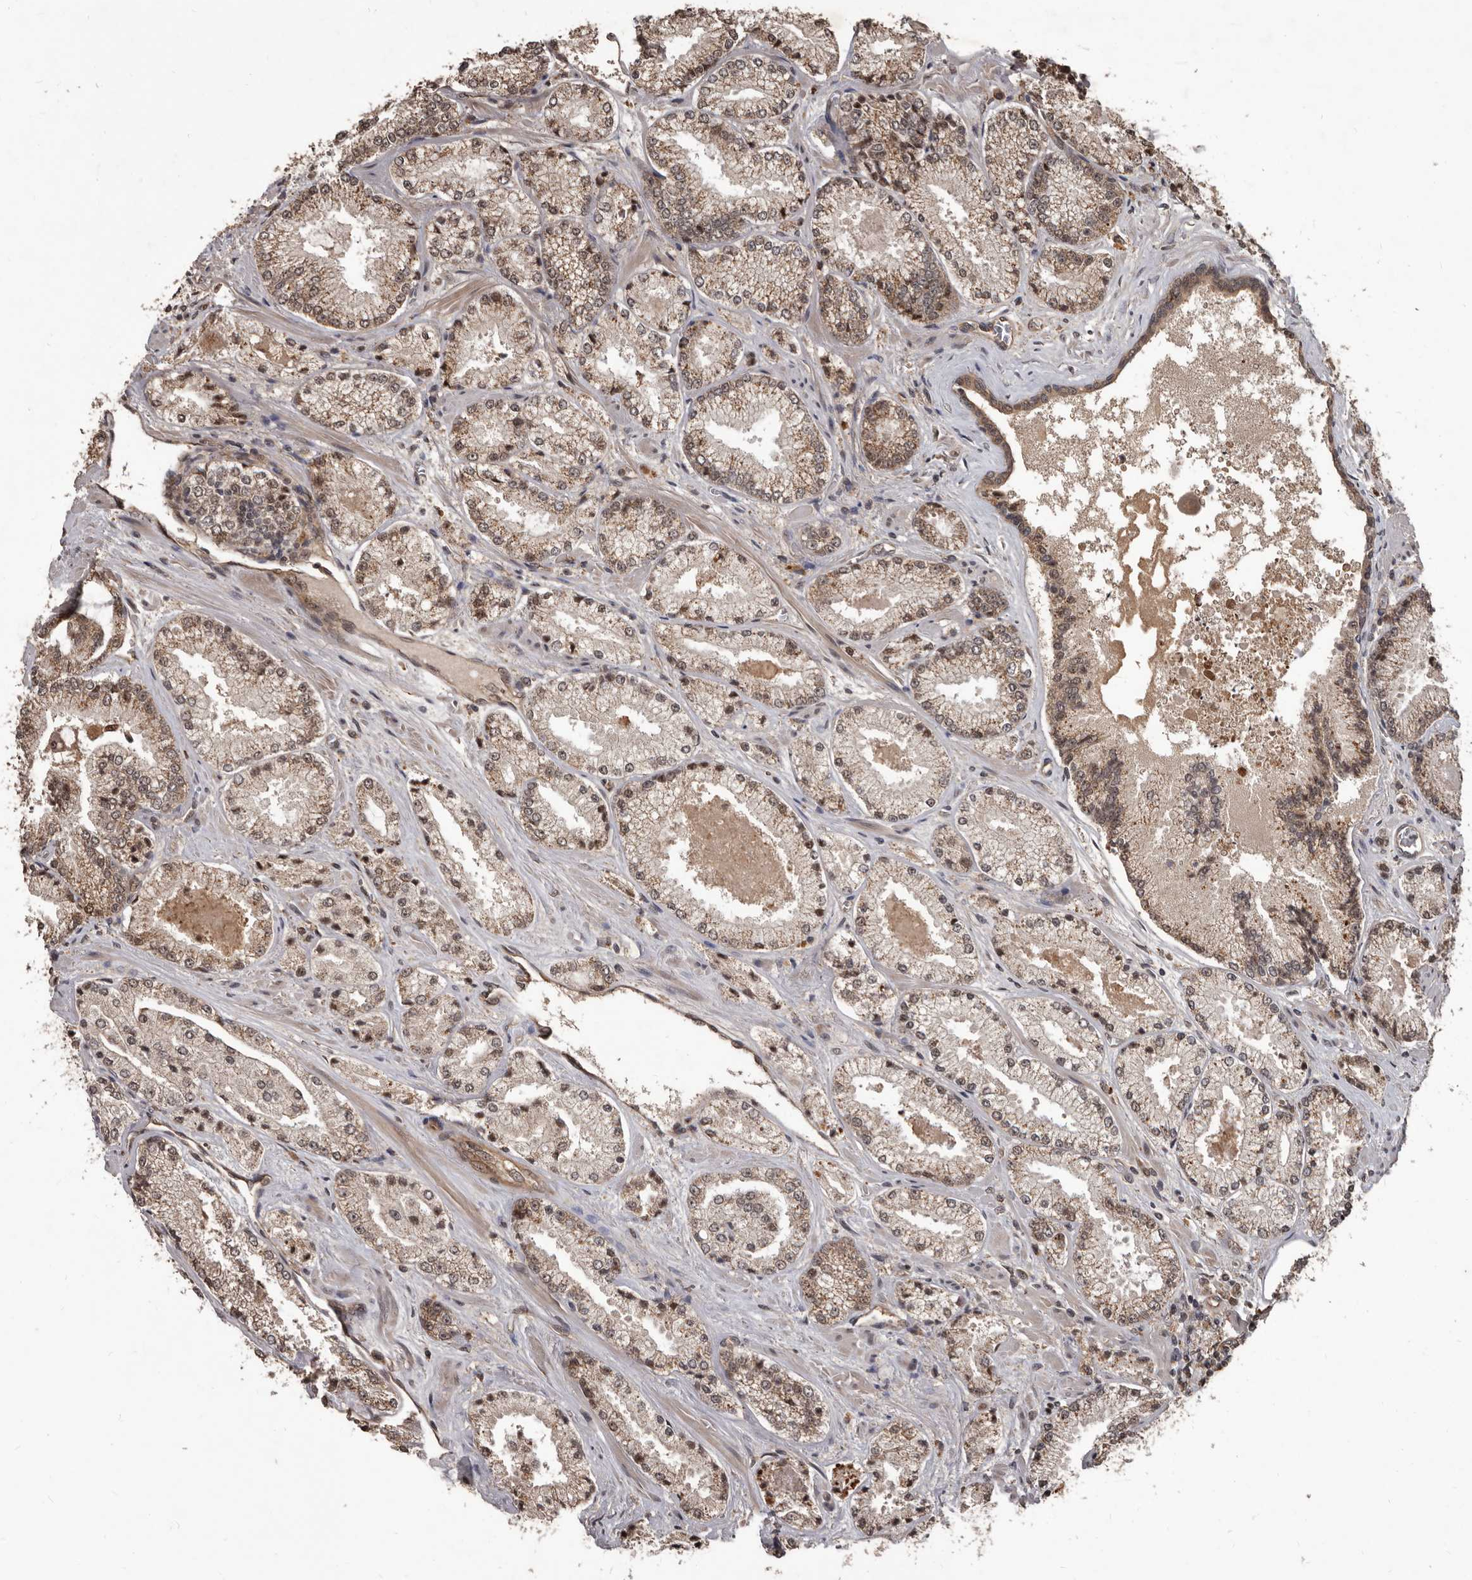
{"staining": {"intensity": "moderate", "quantity": ">75%", "location": "cytoplasmic/membranous,nuclear"}, "tissue": "prostate cancer", "cell_type": "Tumor cells", "image_type": "cancer", "snomed": [{"axis": "morphology", "description": "Adenocarcinoma, High grade"}, {"axis": "topography", "description": "Prostate"}], "caption": "Human prostate high-grade adenocarcinoma stained with a brown dye exhibits moderate cytoplasmic/membranous and nuclear positive staining in approximately >75% of tumor cells.", "gene": "AHR", "patient": {"sex": "male", "age": 73}}